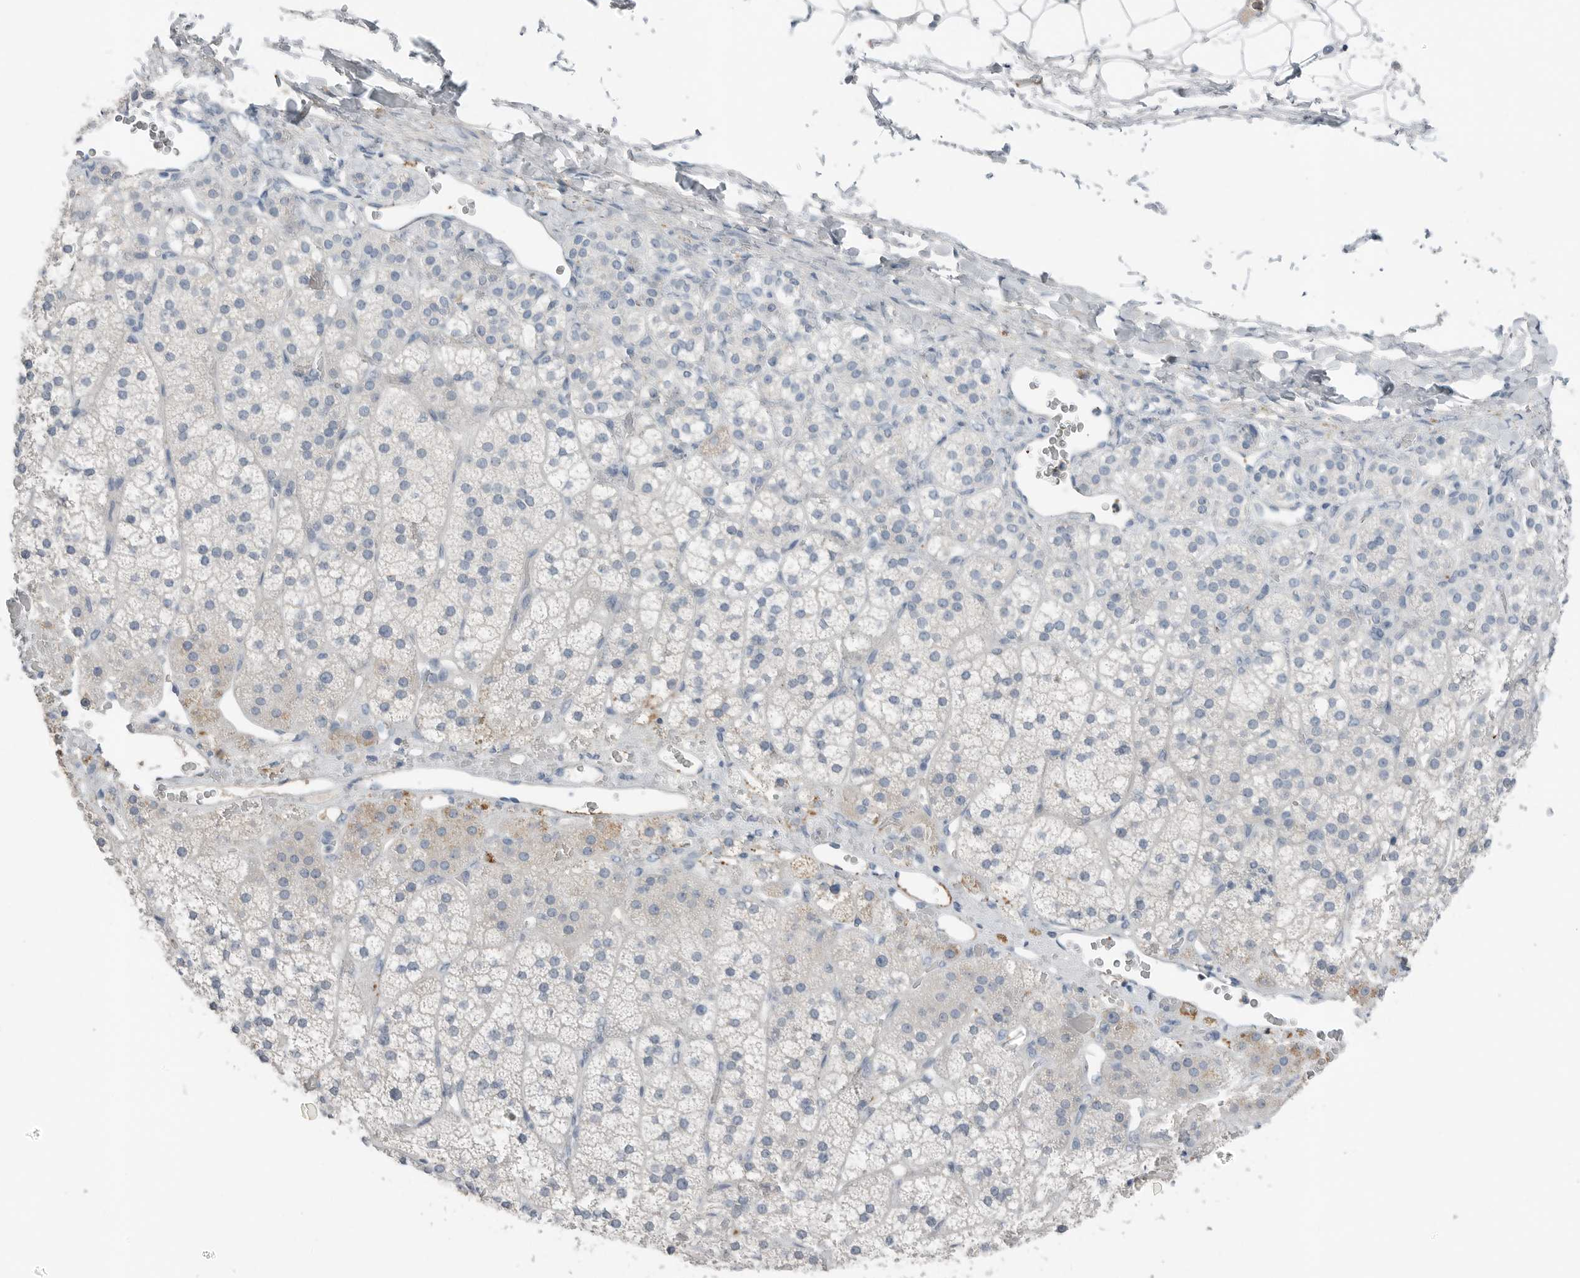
{"staining": {"intensity": "negative", "quantity": "none", "location": "none"}, "tissue": "adrenal gland", "cell_type": "Glandular cells", "image_type": "normal", "snomed": [{"axis": "morphology", "description": "Normal tissue, NOS"}, {"axis": "topography", "description": "Adrenal gland"}], "caption": "This is a micrograph of IHC staining of benign adrenal gland, which shows no staining in glandular cells.", "gene": "SERPINB7", "patient": {"sex": "female", "age": 44}}